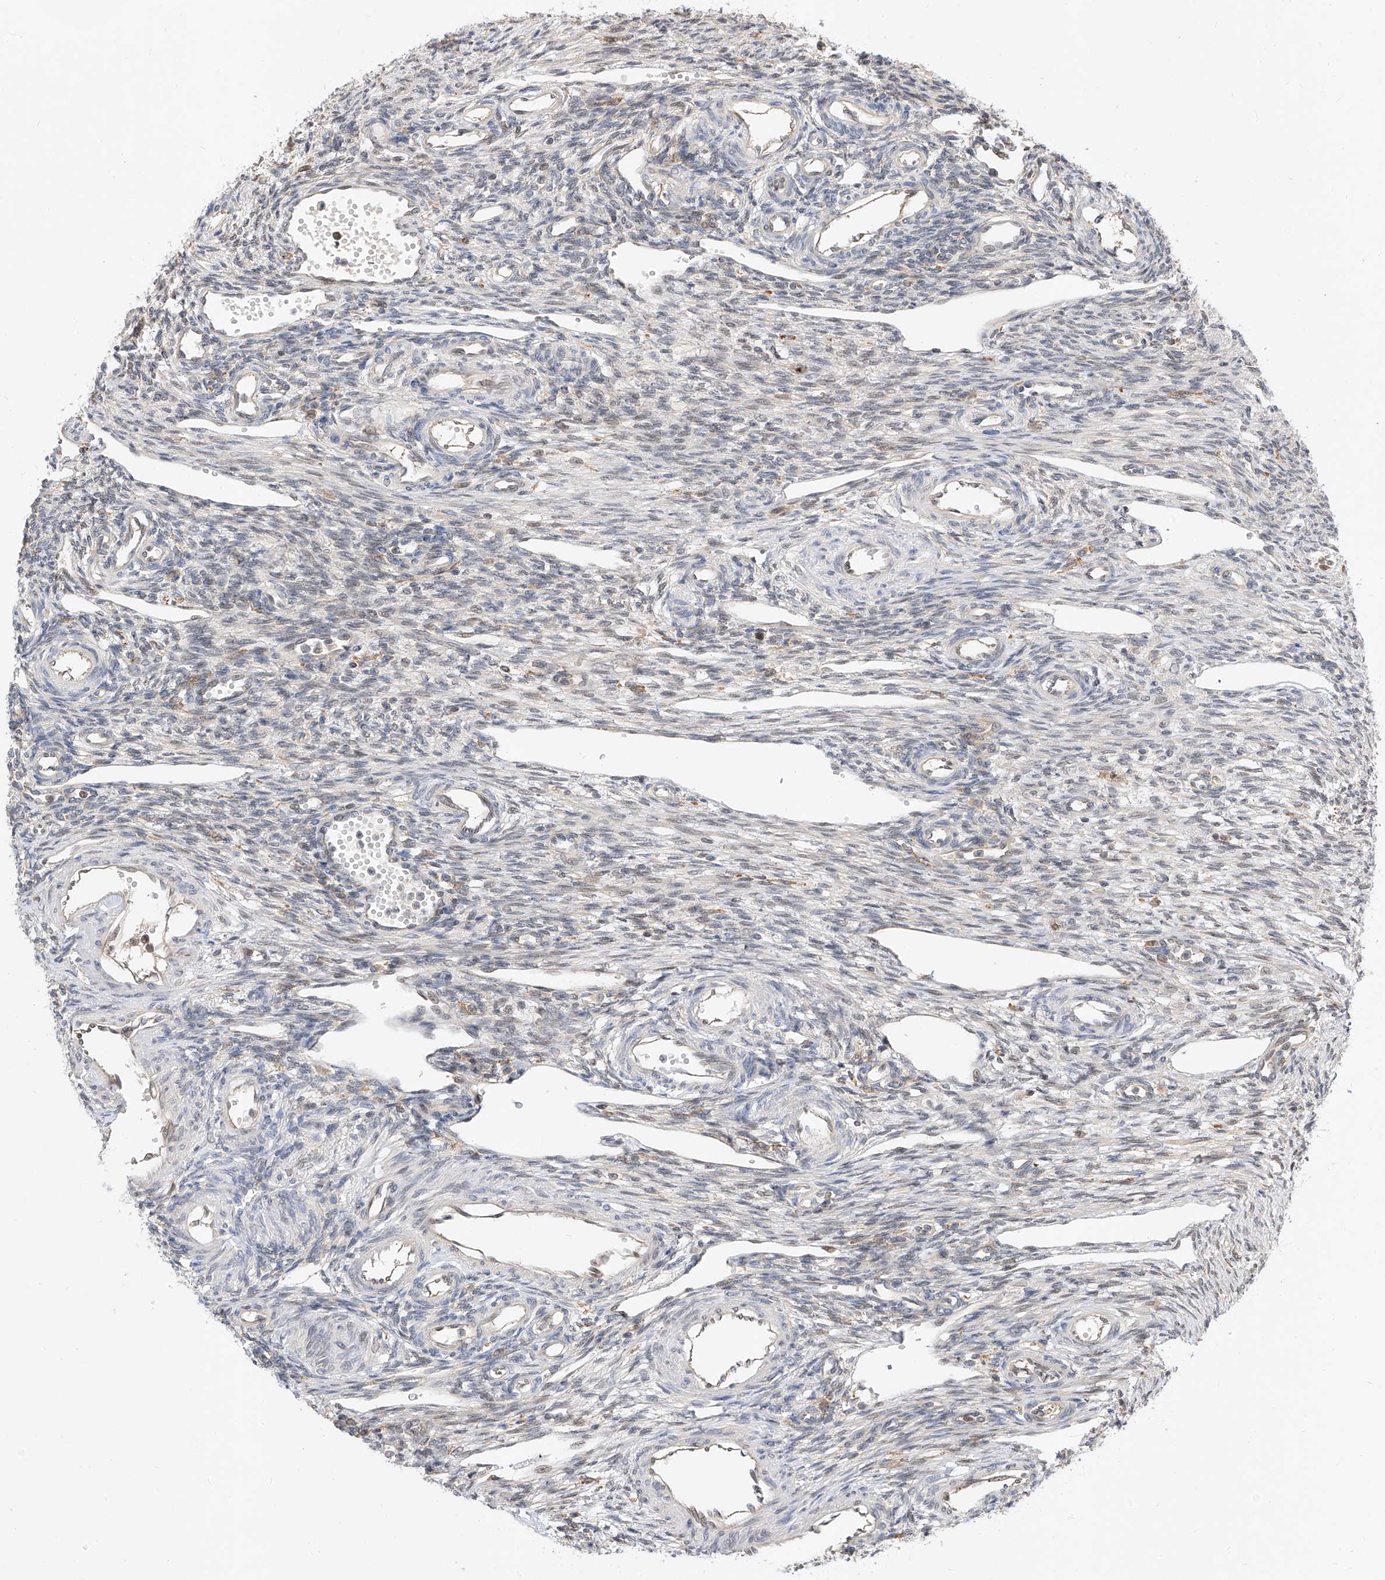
{"staining": {"intensity": "negative", "quantity": "none", "location": "none"}, "tissue": "ovary", "cell_type": "Ovarian stroma cells", "image_type": "normal", "snomed": [{"axis": "morphology", "description": "Normal tissue, NOS"}, {"axis": "morphology", "description": "Cyst, NOS"}, {"axis": "topography", "description": "Ovary"}], "caption": "Immunohistochemistry (IHC) photomicrograph of normal ovary: human ovary stained with DAB (3,3'-diaminobenzidine) shows no significant protein staining in ovarian stroma cells.", "gene": "DIRAS3", "patient": {"sex": "female", "age": 33}}